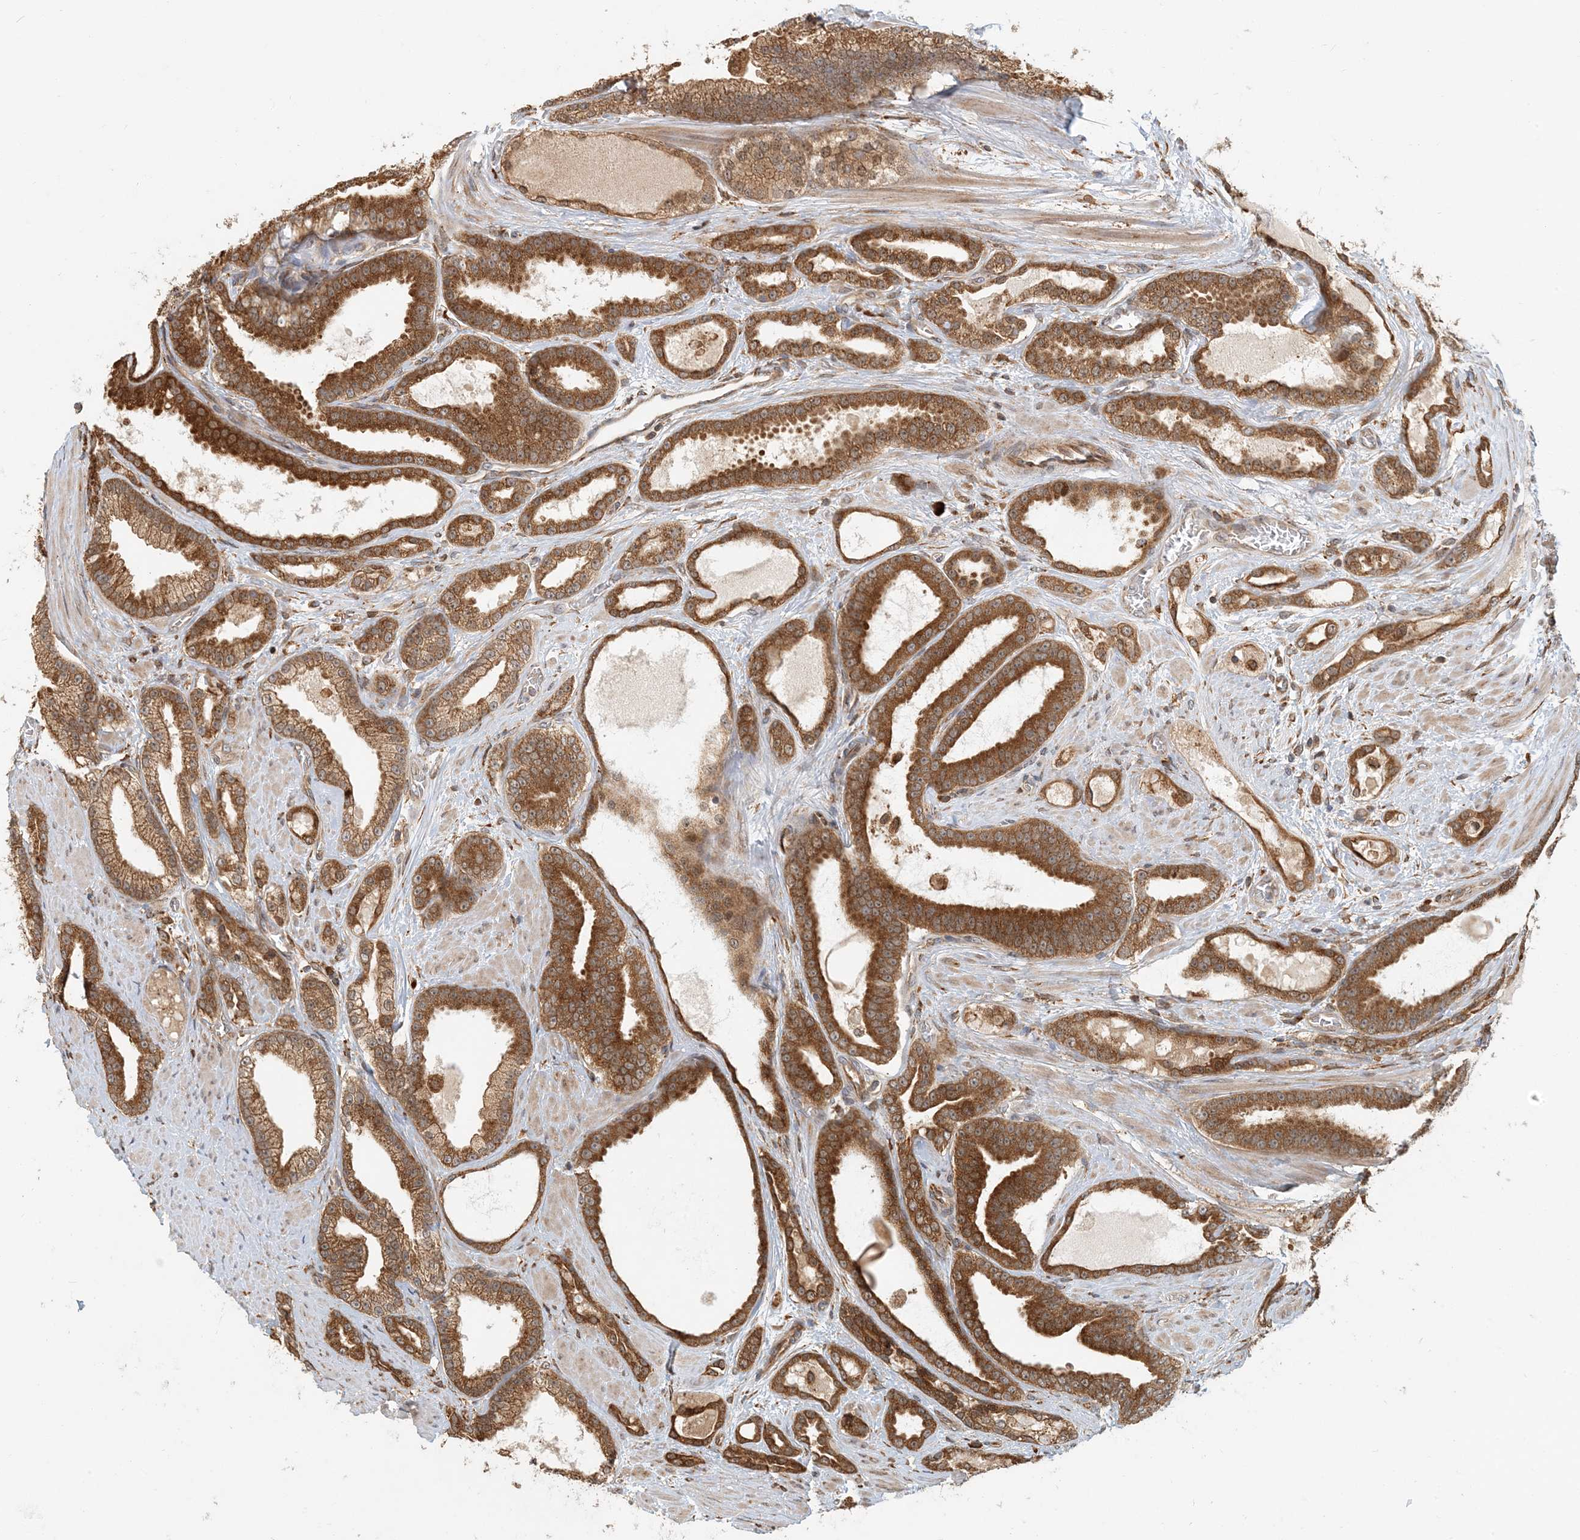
{"staining": {"intensity": "strong", "quantity": ">75%", "location": "cytoplasmic/membranous"}, "tissue": "prostate cancer", "cell_type": "Tumor cells", "image_type": "cancer", "snomed": [{"axis": "morphology", "description": "Adenocarcinoma, High grade"}, {"axis": "topography", "description": "Prostate"}], "caption": "Immunohistochemistry histopathology image of human prostate high-grade adenocarcinoma stained for a protein (brown), which reveals high levels of strong cytoplasmic/membranous positivity in about >75% of tumor cells.", "gene": "HNMT", "patient": {"sex": "male", "age": 60}}